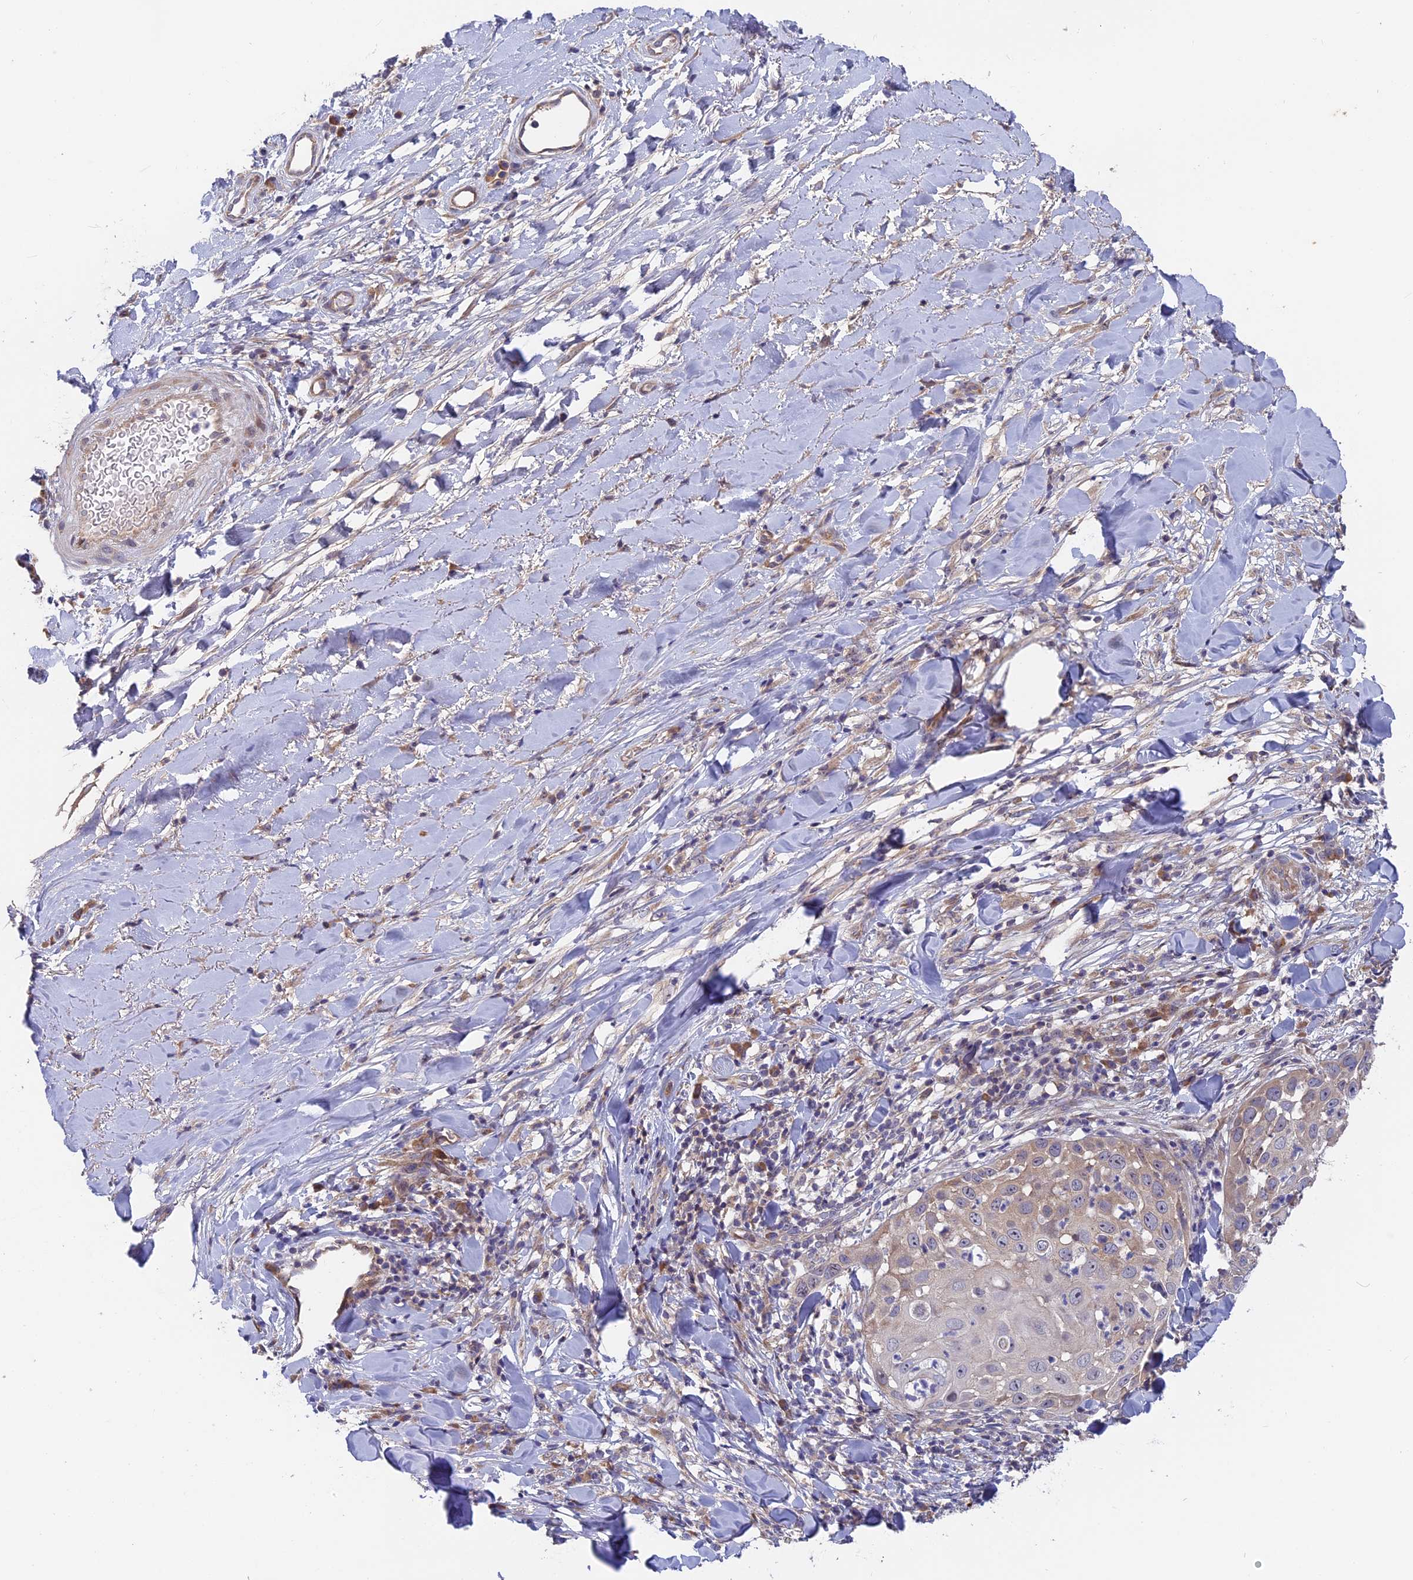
{"staining": {"intensity": "weak", "quantity": "<25%", "location": "cytoplasmic/membranous"}, "tissue": "skin cancer", "cell_type": "Tumor cells", "image_type": "cancer", "snomed": [{"axis": "morphology", "description": "Squamous cell carcinoma, NOS"}, {"axis": "topography", "description": "Skin"}], "caption": "Photomicrograph shows no significant protein expression in tumor cells of skin cancer (squamous cell carcinoma).", "gene": "TENT4B", "patient": {"sex": "female", "age": 44}}